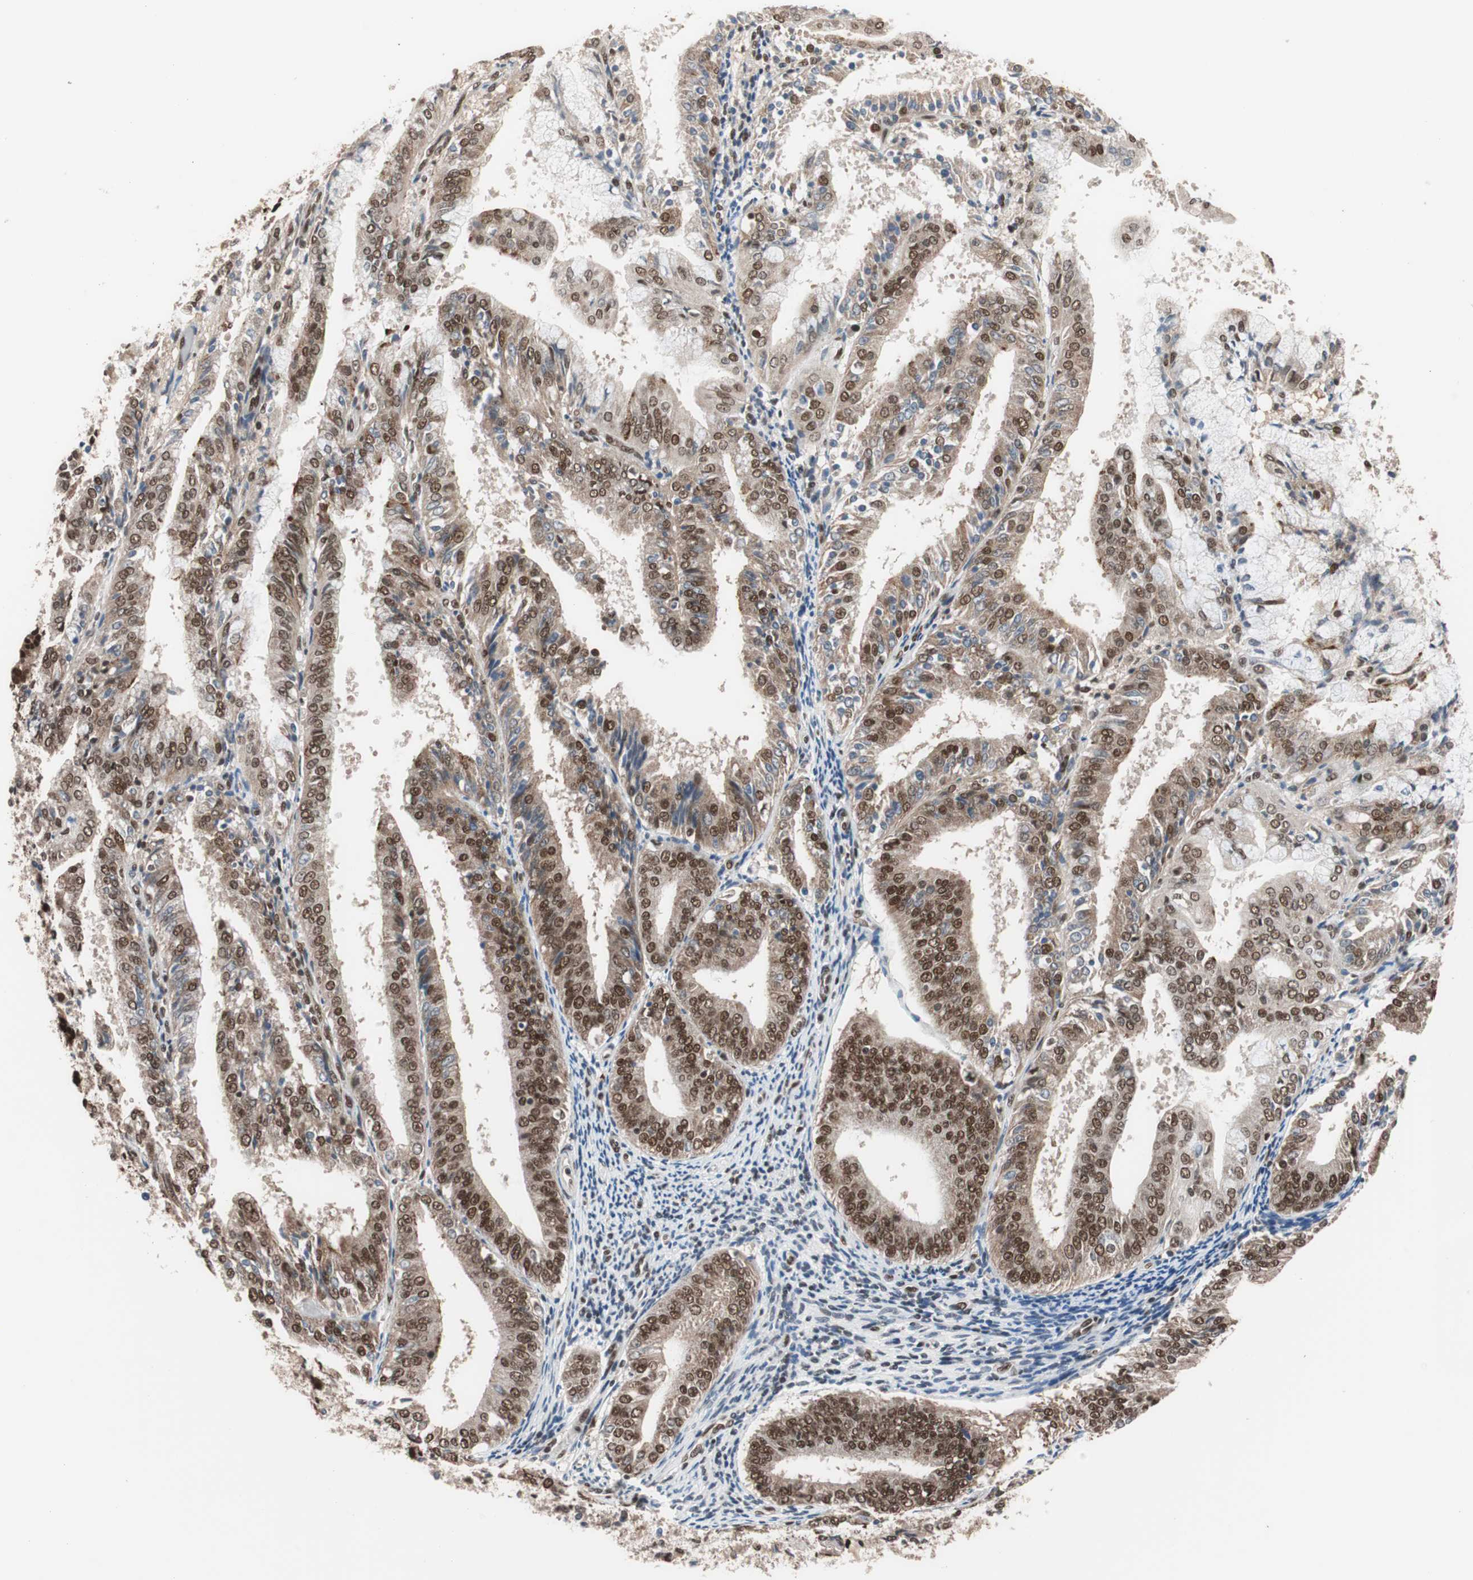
{"staining": {"intensity": "moderate", "quantity": ">75%", "location": "cytoplasmic/membranous,nuclear"}, "tissue": "endometrial cancer", "cell_type": "Tumor cells", "image_type": "cancer", "snomed": [{"axis": "morphology", "description": "Adenocarcinoma, NOS"}, {"axis": "topography", "description": "Endometrium"}], "caption": "Immunohistochemistry (IHC) image of neoplastic tissue: human endometrial cancer stained using immunohistochemistry (IHC) reveals medium levels of moderate protein expression localized specifically in the cytoplasmic/membranous and nuclear of tumor cells, appearing as a cytoplasmic/membranous and nuclear brown color.", "gene": "CHAMP1", "patient": {"sex": "female", "age": 63}}